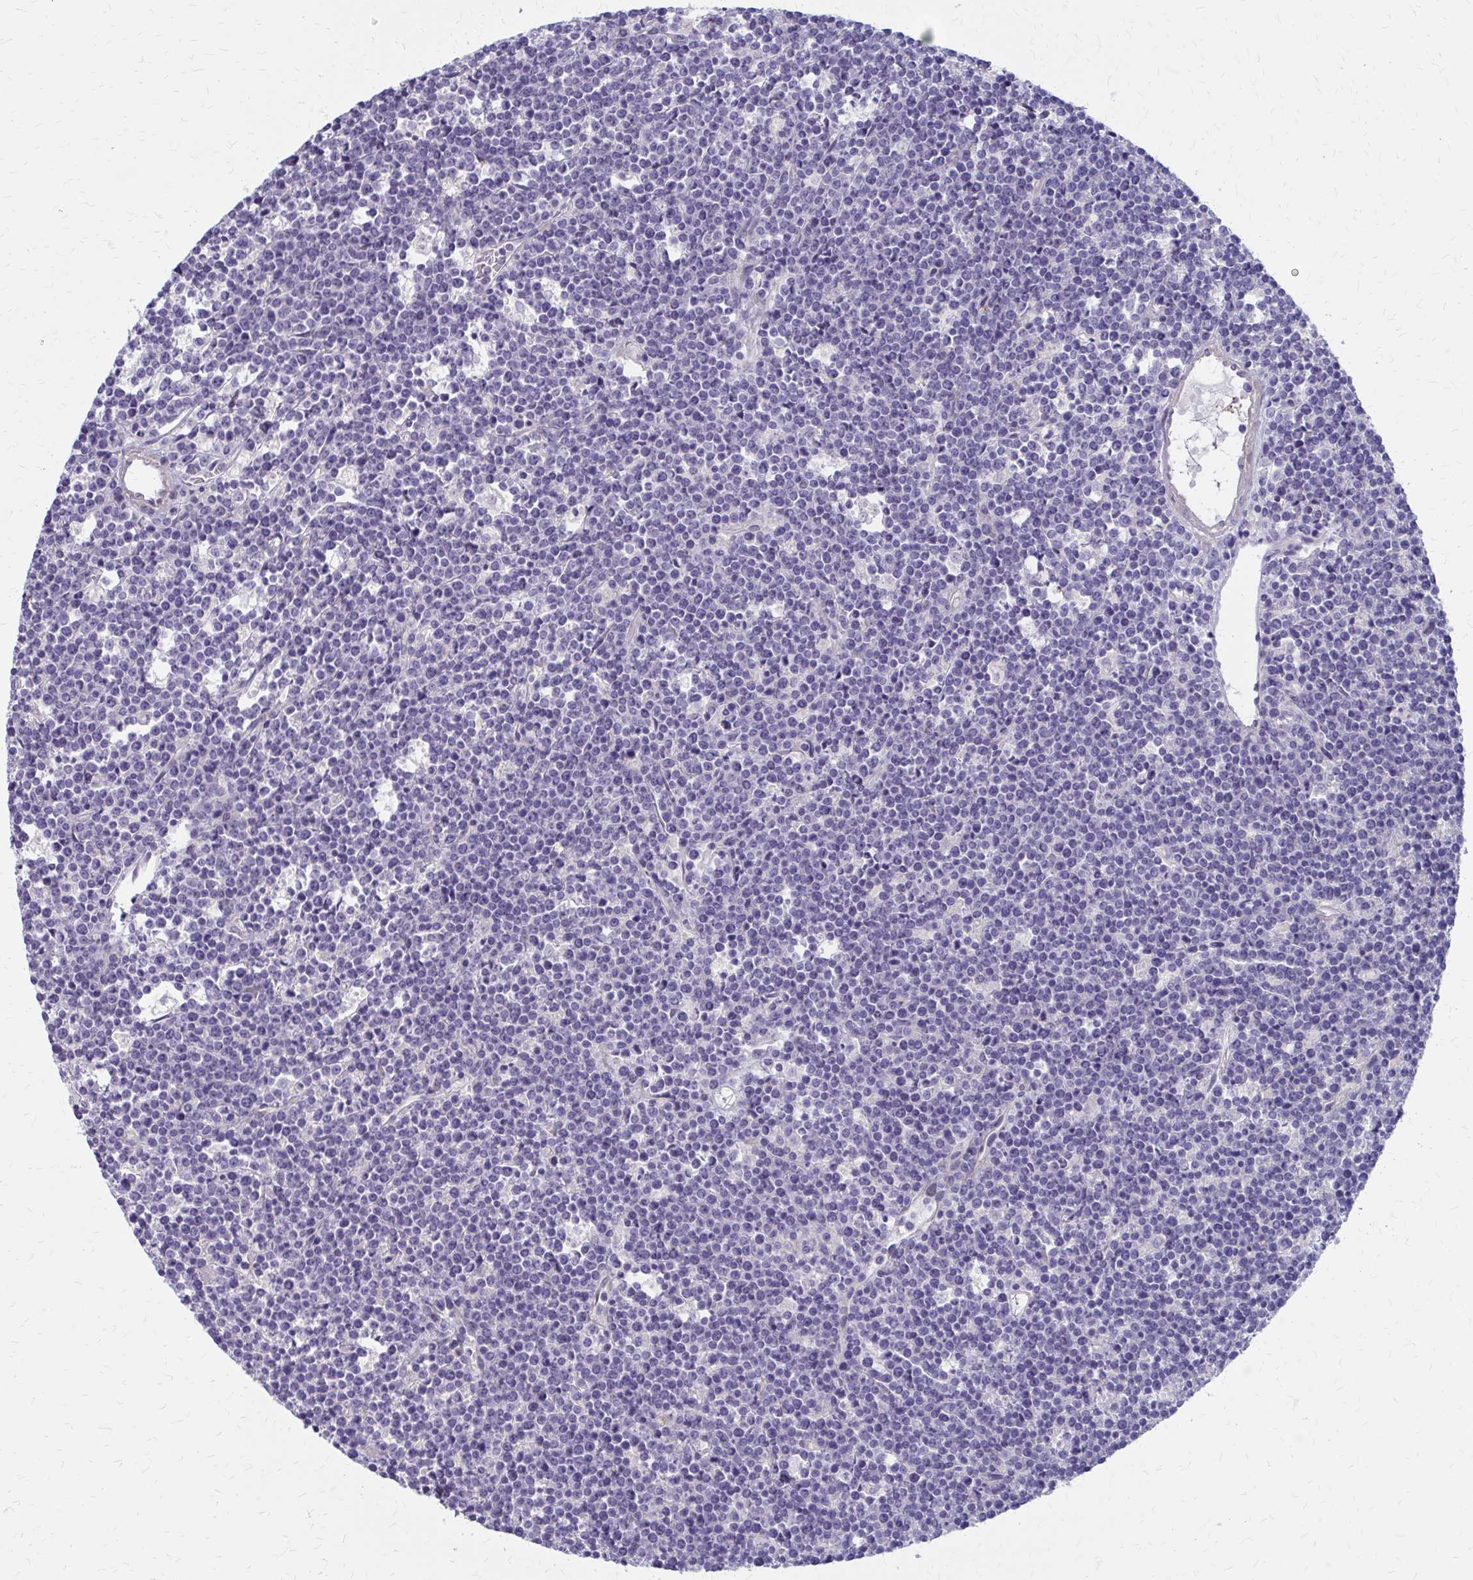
{"staining": {"intensity": "negative", "quantity": "none", "location": "none"}, "tissue": "lymphoma", "cell_type": "Tumor cells", "image_type": "cancer", "snomed": [{"axis": "morphology", "description": "Malignant lymphoma, non-Hodgkin's type, High grade"}, {"axis": "topography", "description": "Ovary"}], "caption": "The photomicrograph demonstrates no significant staining in tumor cells of malignant lymphoma, non-Hodgkin's type (high-grade). Nuclei are stained in blue.", "gene": "GLYATL2", "patient": {"sex": "female", "age": 56}}